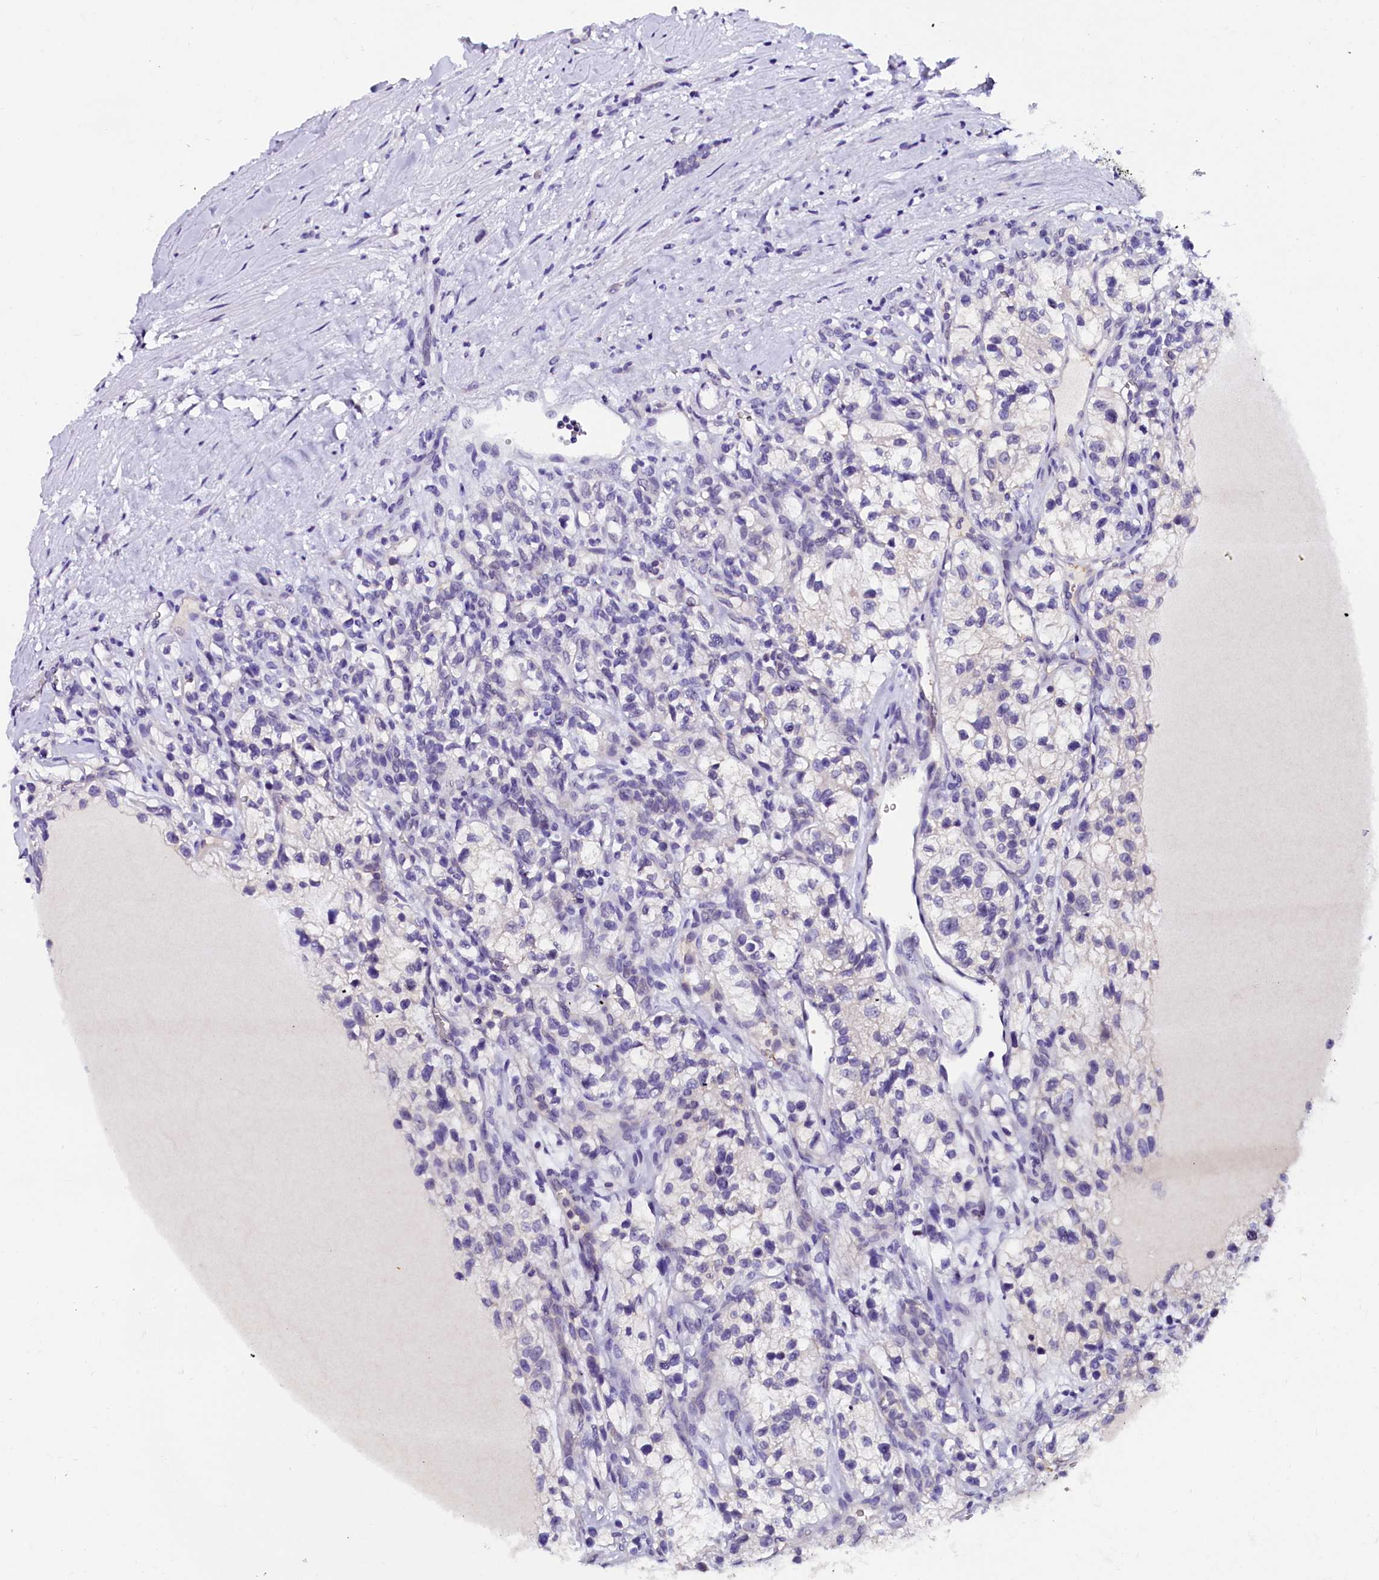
{"staining": {"intensity": "negative", "quantity": "none", "location": "none"}, "tissue": "renal cancer", "cell_type": "Tumor cells", "image_type": "cancer", "snomed": [{"axis": "morphology", "description": "Adenocarcinoma, NOS"}, {"axis": "topography", "description": "Kidney"}], "caption": "This is an immunohistochemistry image of renal cancer (adenocarcinoma). There is no expression in tumor cells.", "gene": "IQCN", "patient": {"sex": "female", "age": 57}}